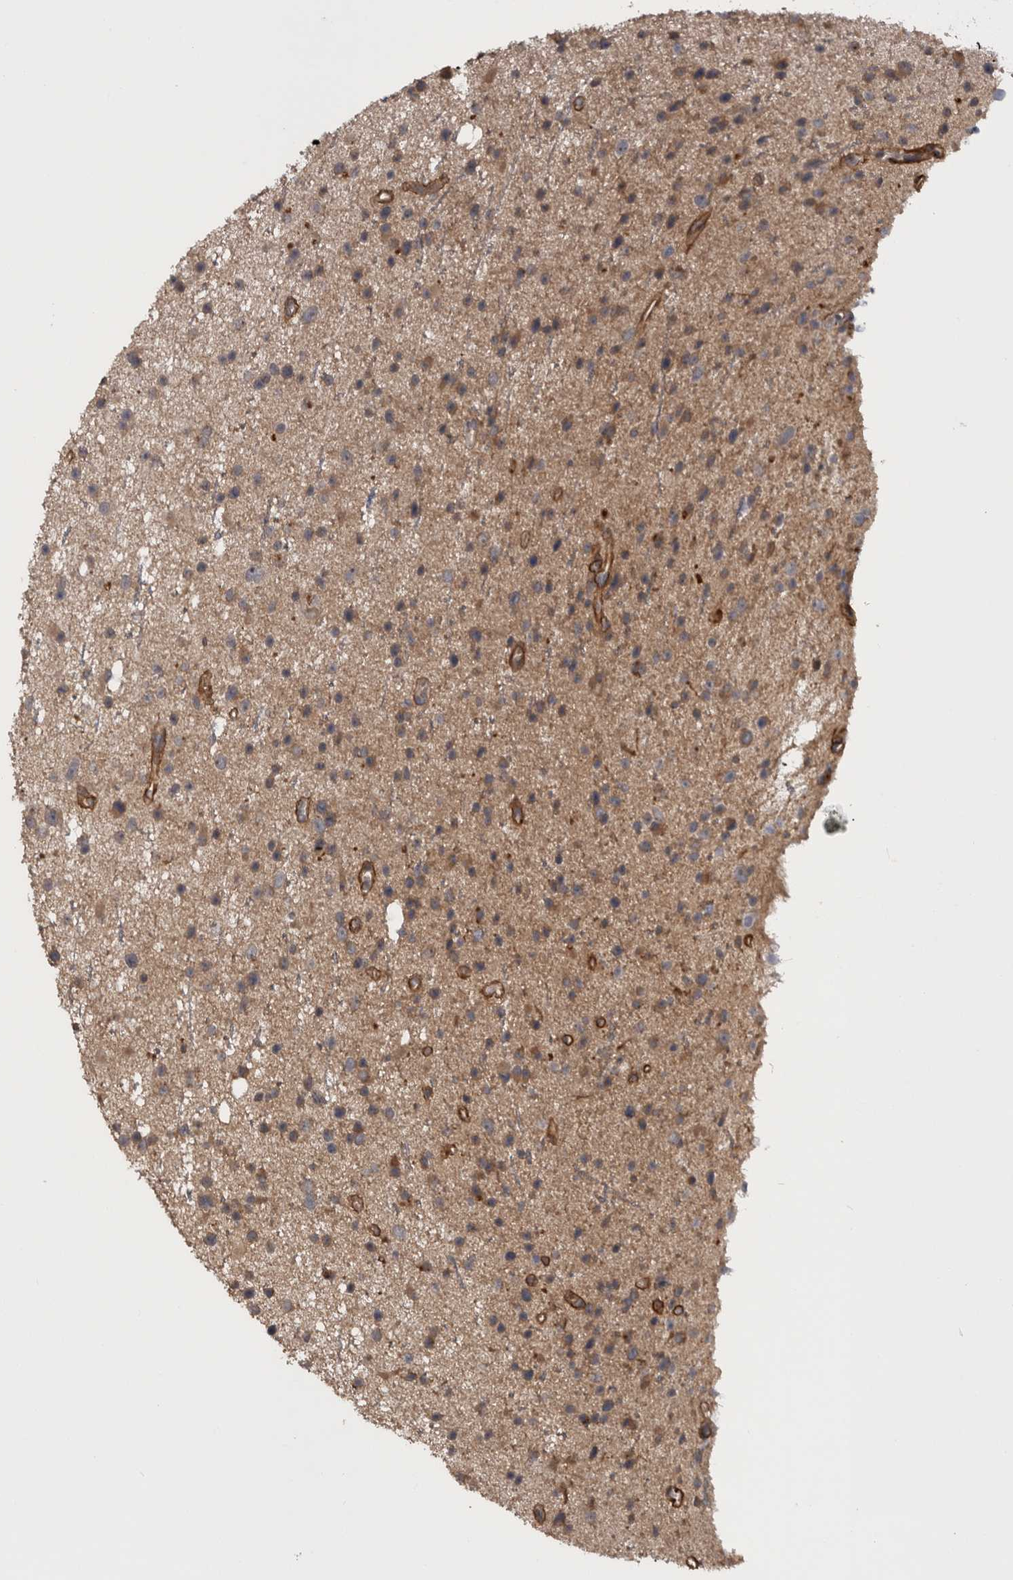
{"staining": {"intensity": "weak", "quantity": ">75%", "location": "cytoplasmic/membranous"}, "tissue": "glioma", "cell_type": "Tumor cells", "image_type": "cancer", "snomed": [{"axis": "morphology", "description": "Glioma, malignant, Low grade"}, {"axis": "topography", "description": "Cerebral cortex"}], "caption": "Immunohistochemical staining of malignant low-grade glioma shows weak cytoplasmic/membranous protein expression in about >75% of tumor cells.", "gene": "RAB3GAP2", "patient": {"sex": "female", "age": 39}}